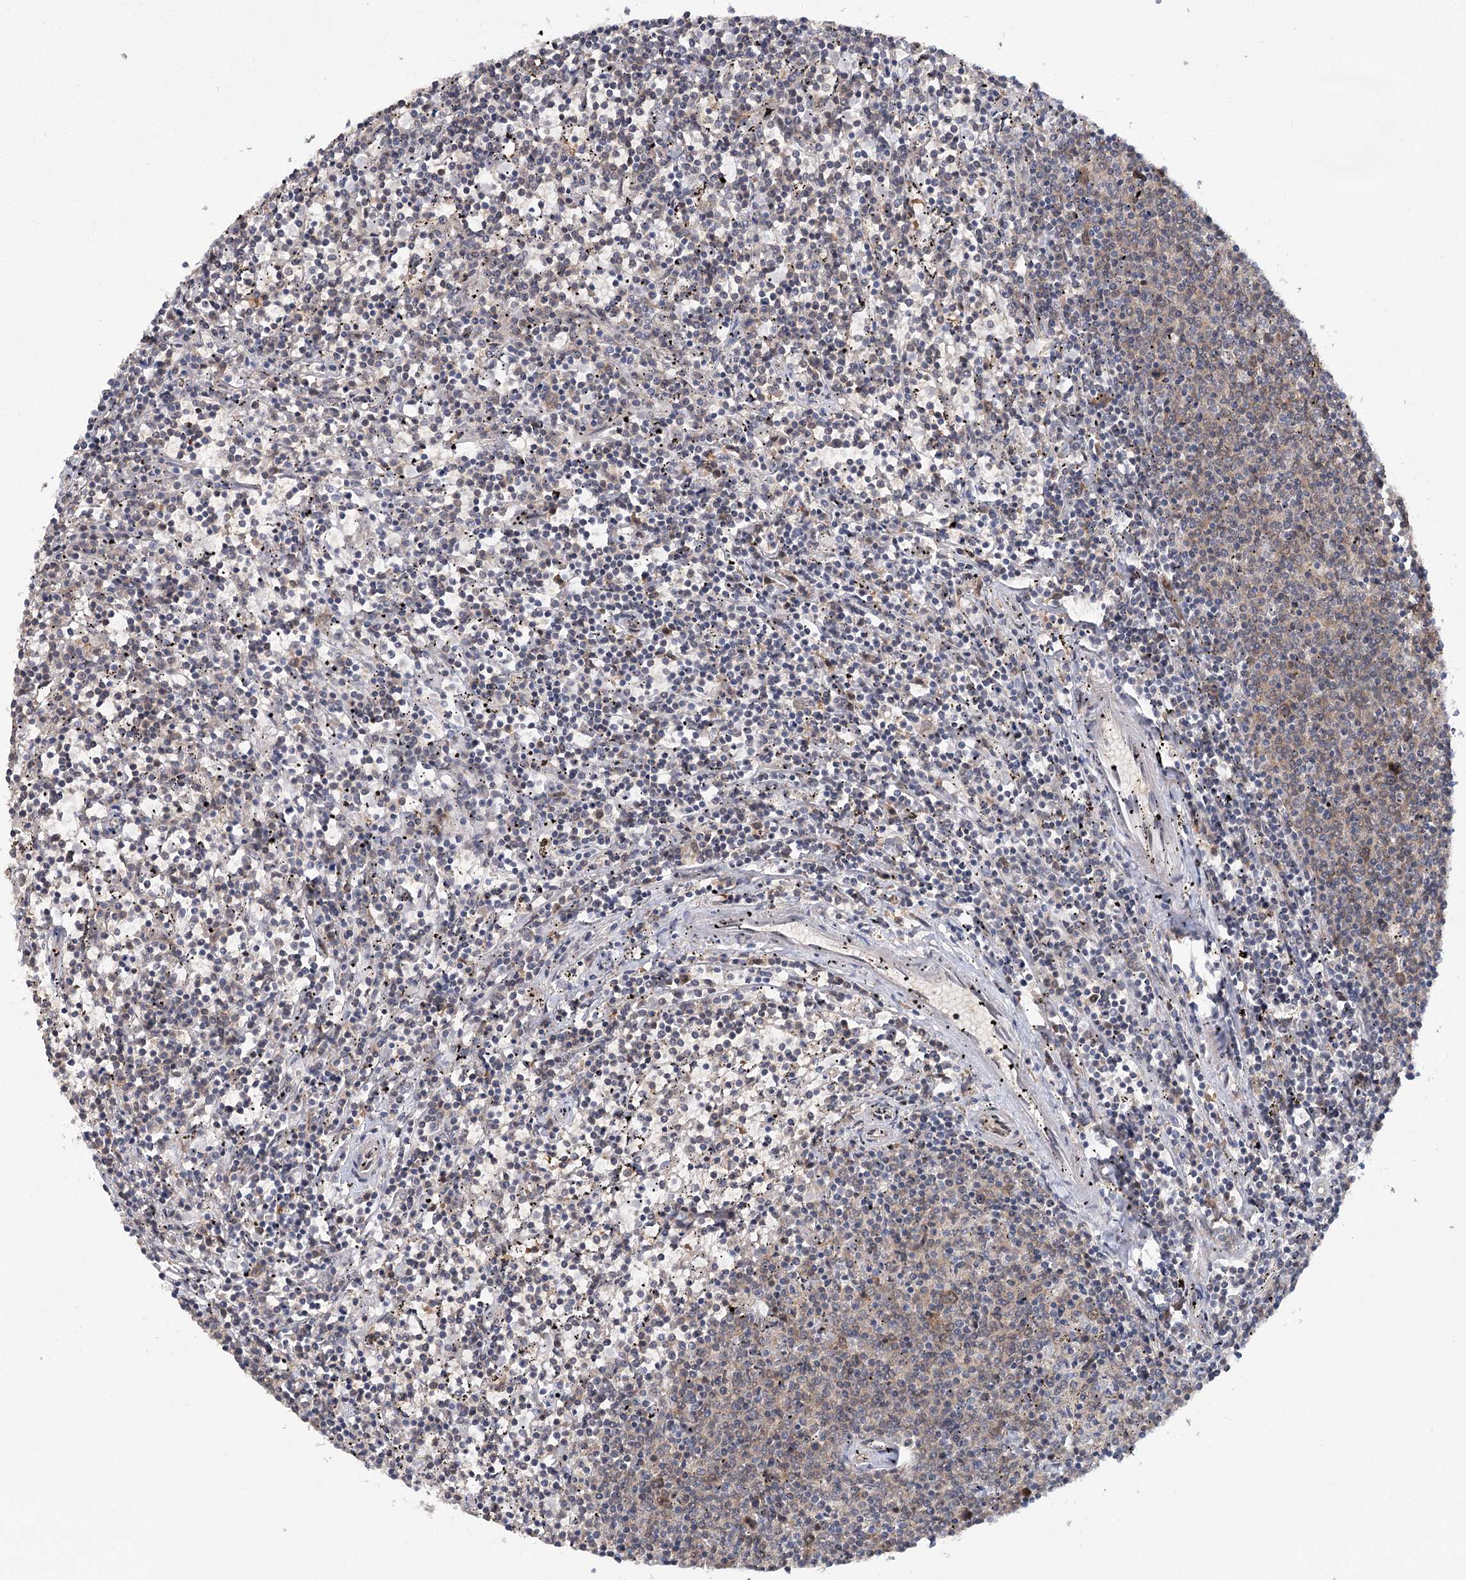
{"staining": {"intensity": "weak", "quantity": "25%-75%", "location": "cytoplasmic/membranous"}, "tissue": "lymphoma", "cell_type": "Tumor cells", "image_type": "cancer", "snomed": [{"axis": "morphology", "description": "Malignant lymphoma, non-Hodgkin's type, Low grade"}, {"axis": "topography", "description": "Spleen"}], "caption": "Immunohistochemical staining of lymphoma displays low levels of weak cytoplasmic/membranous expression in about 25%-75% of tumor cells.", "gene": "MAP3K13", "patient": {"sex": "female", "age": 50}}